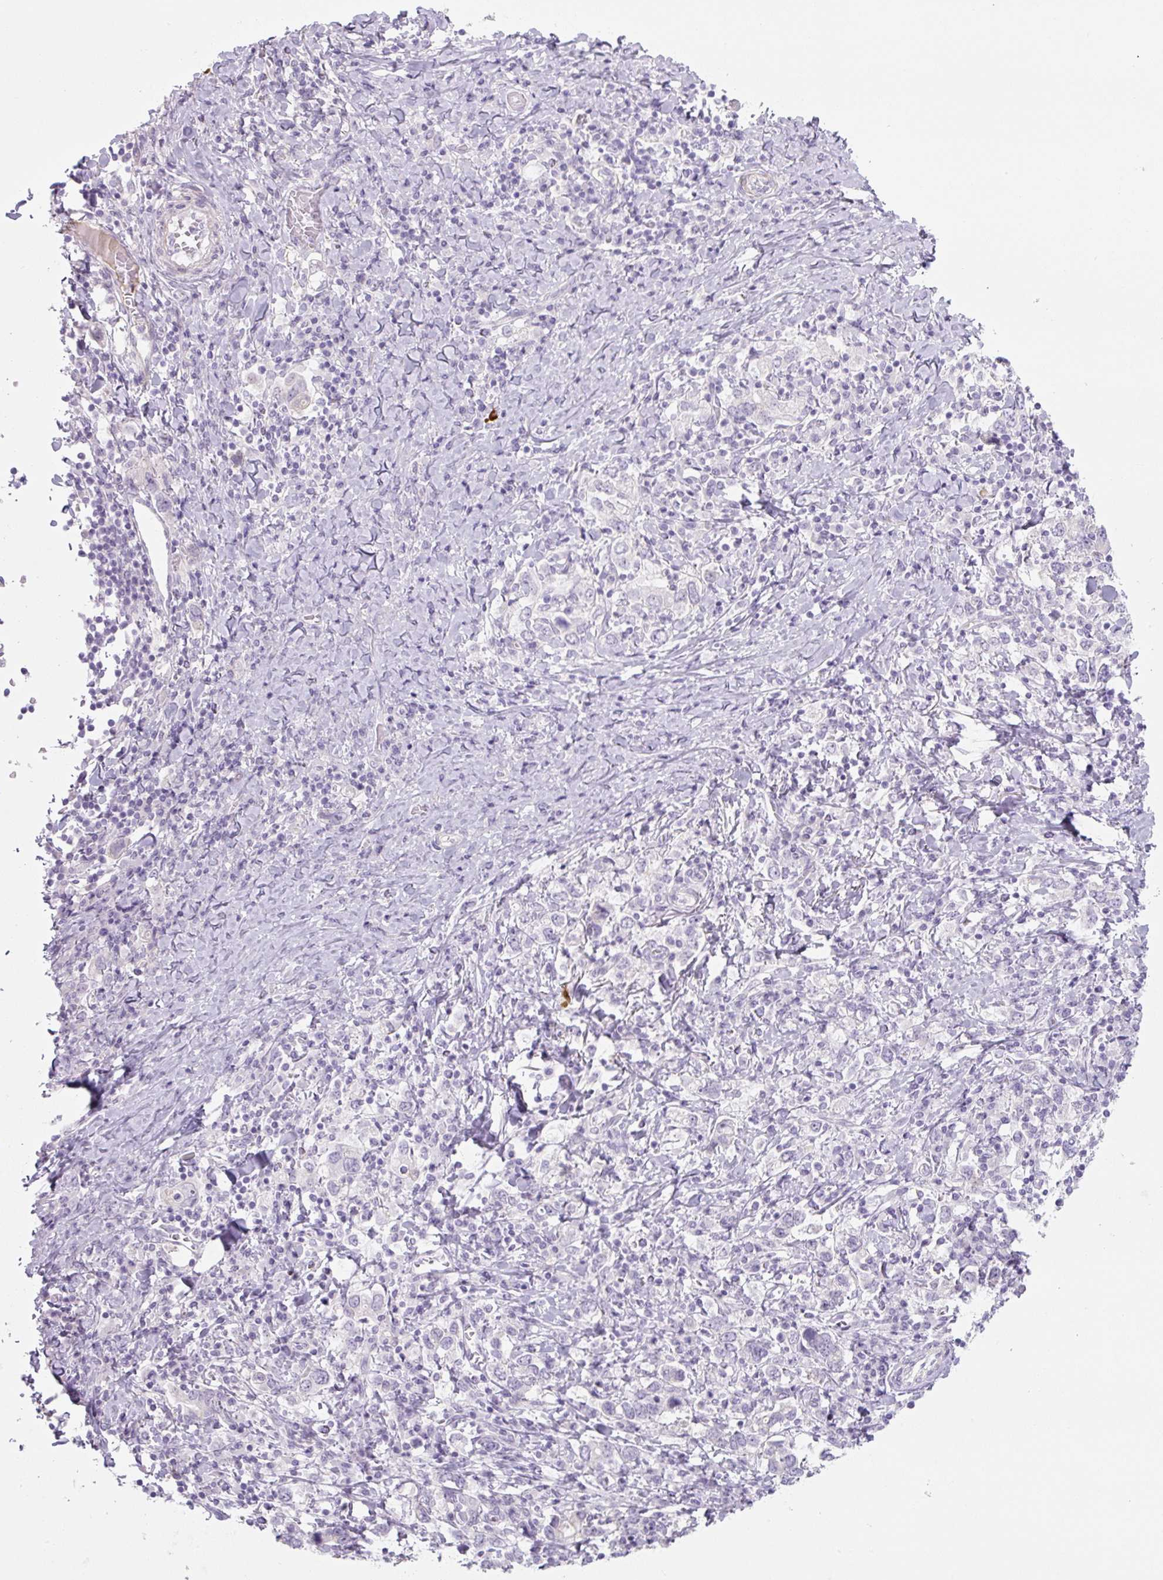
{"staining": {"intensity": "negative", "quantity": "none", "location": "none"}, "tissue": "stomach cancer", "cell_type": "Tumor cells", "image_type": "cancer", "snomed": [{"axis": "morphology", "description": "Adenocarcinoma, NOS"}, {"axis": "topography", "description": "Stomach, upper"}, {"axis": "topography", "description": "Stomach"}], "caption": "Immunohistochemistry of adenocarcinoma (stomach) demonstrates no staining in tumor cells. The staining was performed using DAB (3,3'-diaminobenzidine) to visualize the protein expression in brown, while the nuclei were stained in blue with hematoxylin (Magnification: 20x).", "gene": "PRM1", "patient": {"sex": "male", "age": 62}}